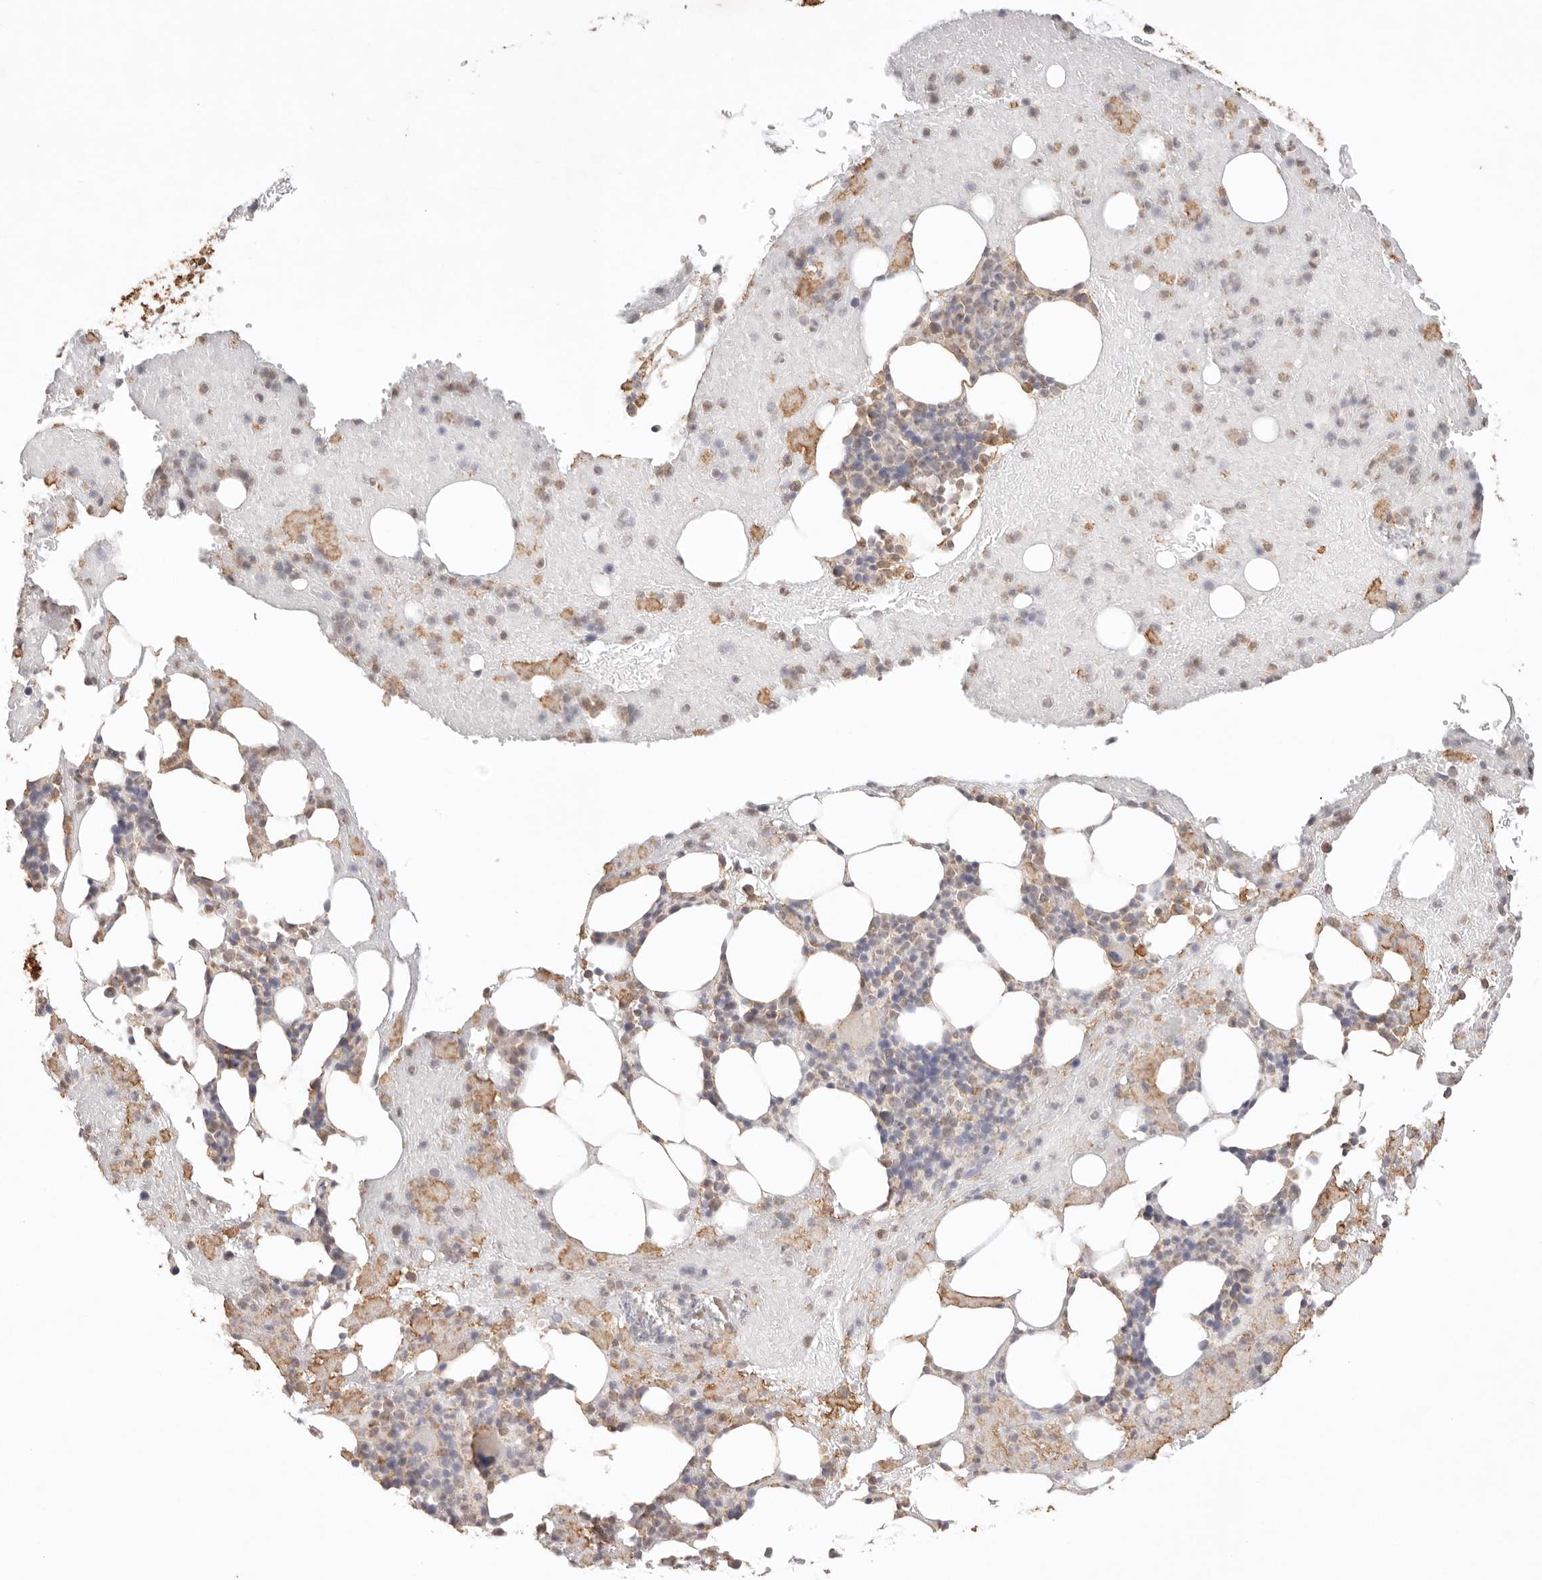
{"staining": {"intensity": "moderate", "quantity": "<25%", "location": "cytoplasmic/membranous"}, "tissue": "bone marrow", "cell_type": "Hematopoietic cells", "image_type": "normal", "snomed": [{"axis": "morphology", "description": "Normal tissue, NOS"}, {"axis": "topography", "description": "Bone marrow"}], "caption": "IHC photomicrograph of unremarkable human bone marrow stained for a protein (brown), which shows low levels of moderate cytoplasmic/membranous positivity in about <25% of hematopoietic cells.", "gene": "IL1R2", "patient": {"sex": "female", "age": 54}}